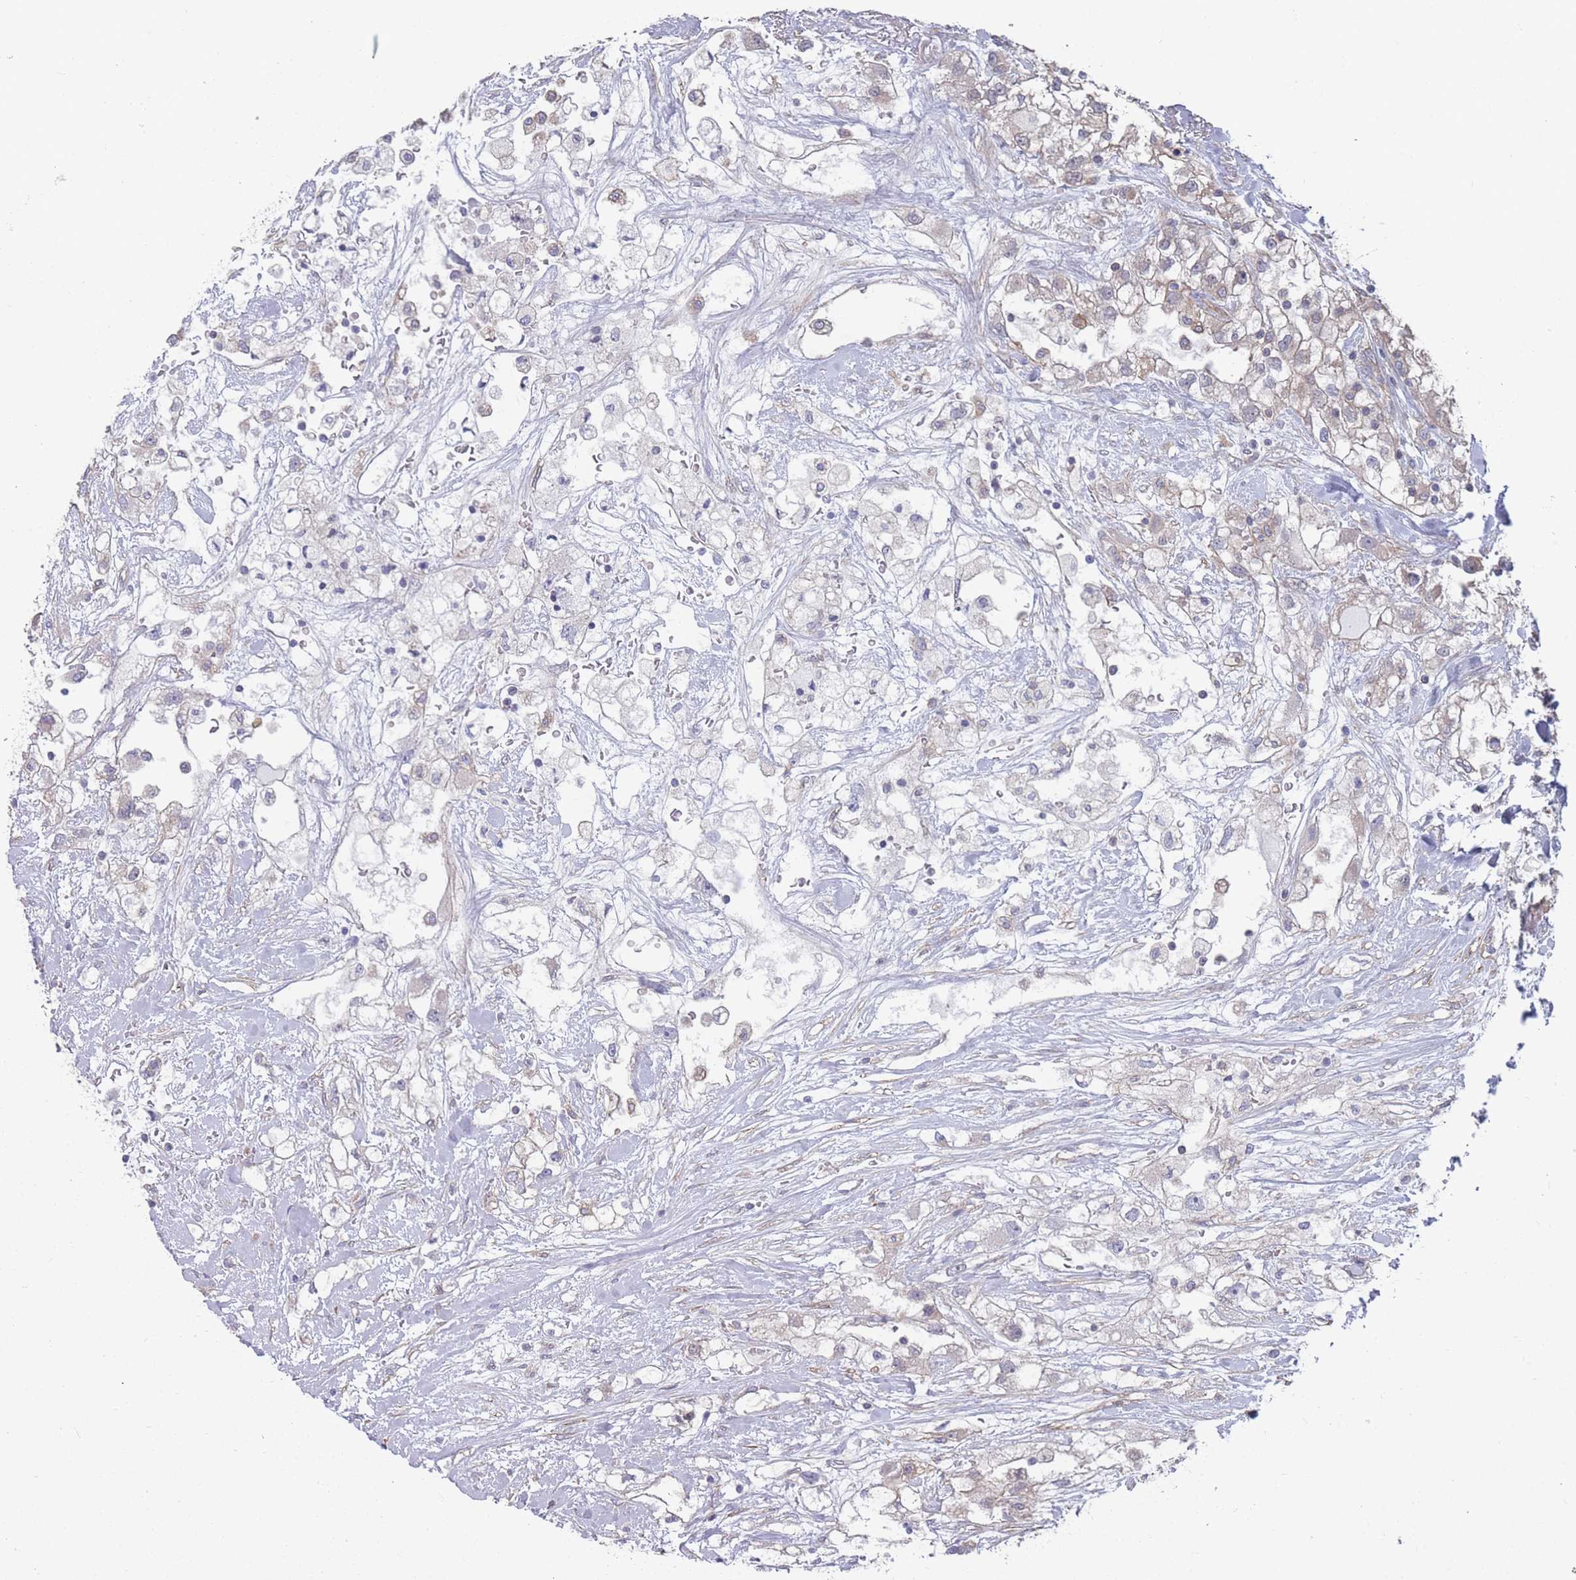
{"staining": {"intensity": "weak", "quantity": "<25%", "location": "cytoplasmic/membranous"}, "tissue": "renal cancer", "cell_type": "Tumor cells", "image_type": "cancer", "snomed": [{"axis": "morphology", "description": "Adenocarcinoma, NOS"}, {"axis": "topography", "description": "Kidney"}], "caption": "Renal cancer (adenocarcinoma) was stained to show a protein in brown. There is no significant positivity in tumor cells.", "gene": "SLC1A6", "patient": {"sex": "male", "age": 59}}